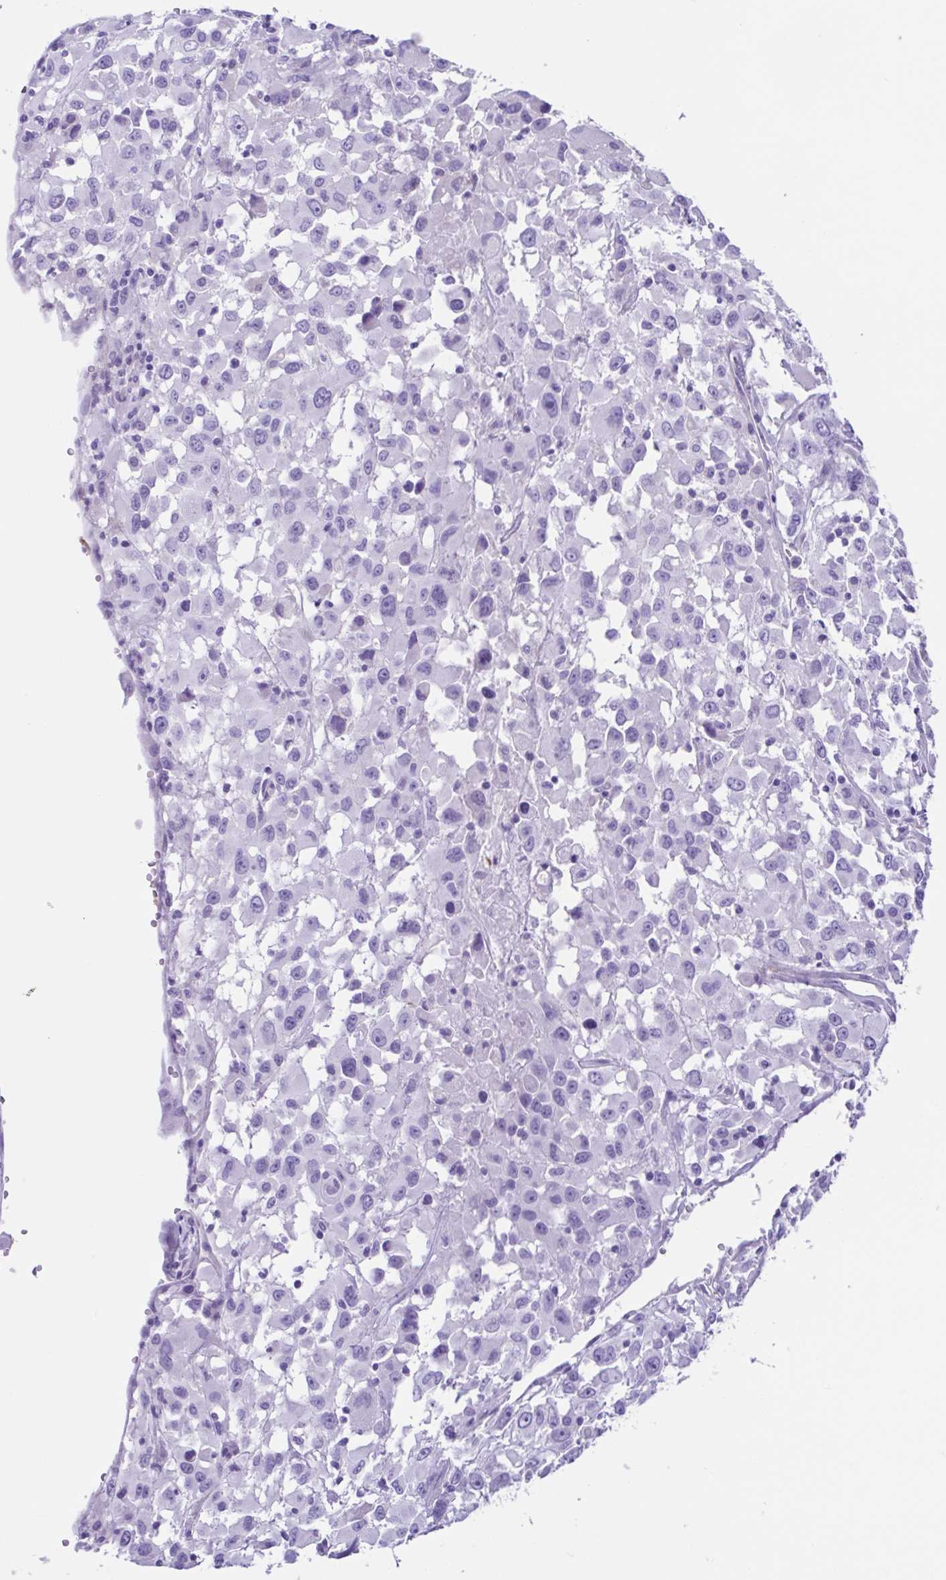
{"staining": {"intensity": "negative", "quantity": "none", "location": "none"}, "tissue": "melanoma", "cell_type": "Tumor cells", "image_type": "cancer", "snomed": [{"axis": "morphology", "description": "Malignant melanoma, Metastatic site"}, {"axis": "topography", "description": "Soft tissue"}], "caption": "This image is of malignant melanoma (metastatic site) stained with immunohistochemistry to label a protein in brown with the nuclei are counter-stained blue. There is no positivity in tumor cells.", "gene": "CYP11B1", "patient": {"sex": "male", "age": 50}}